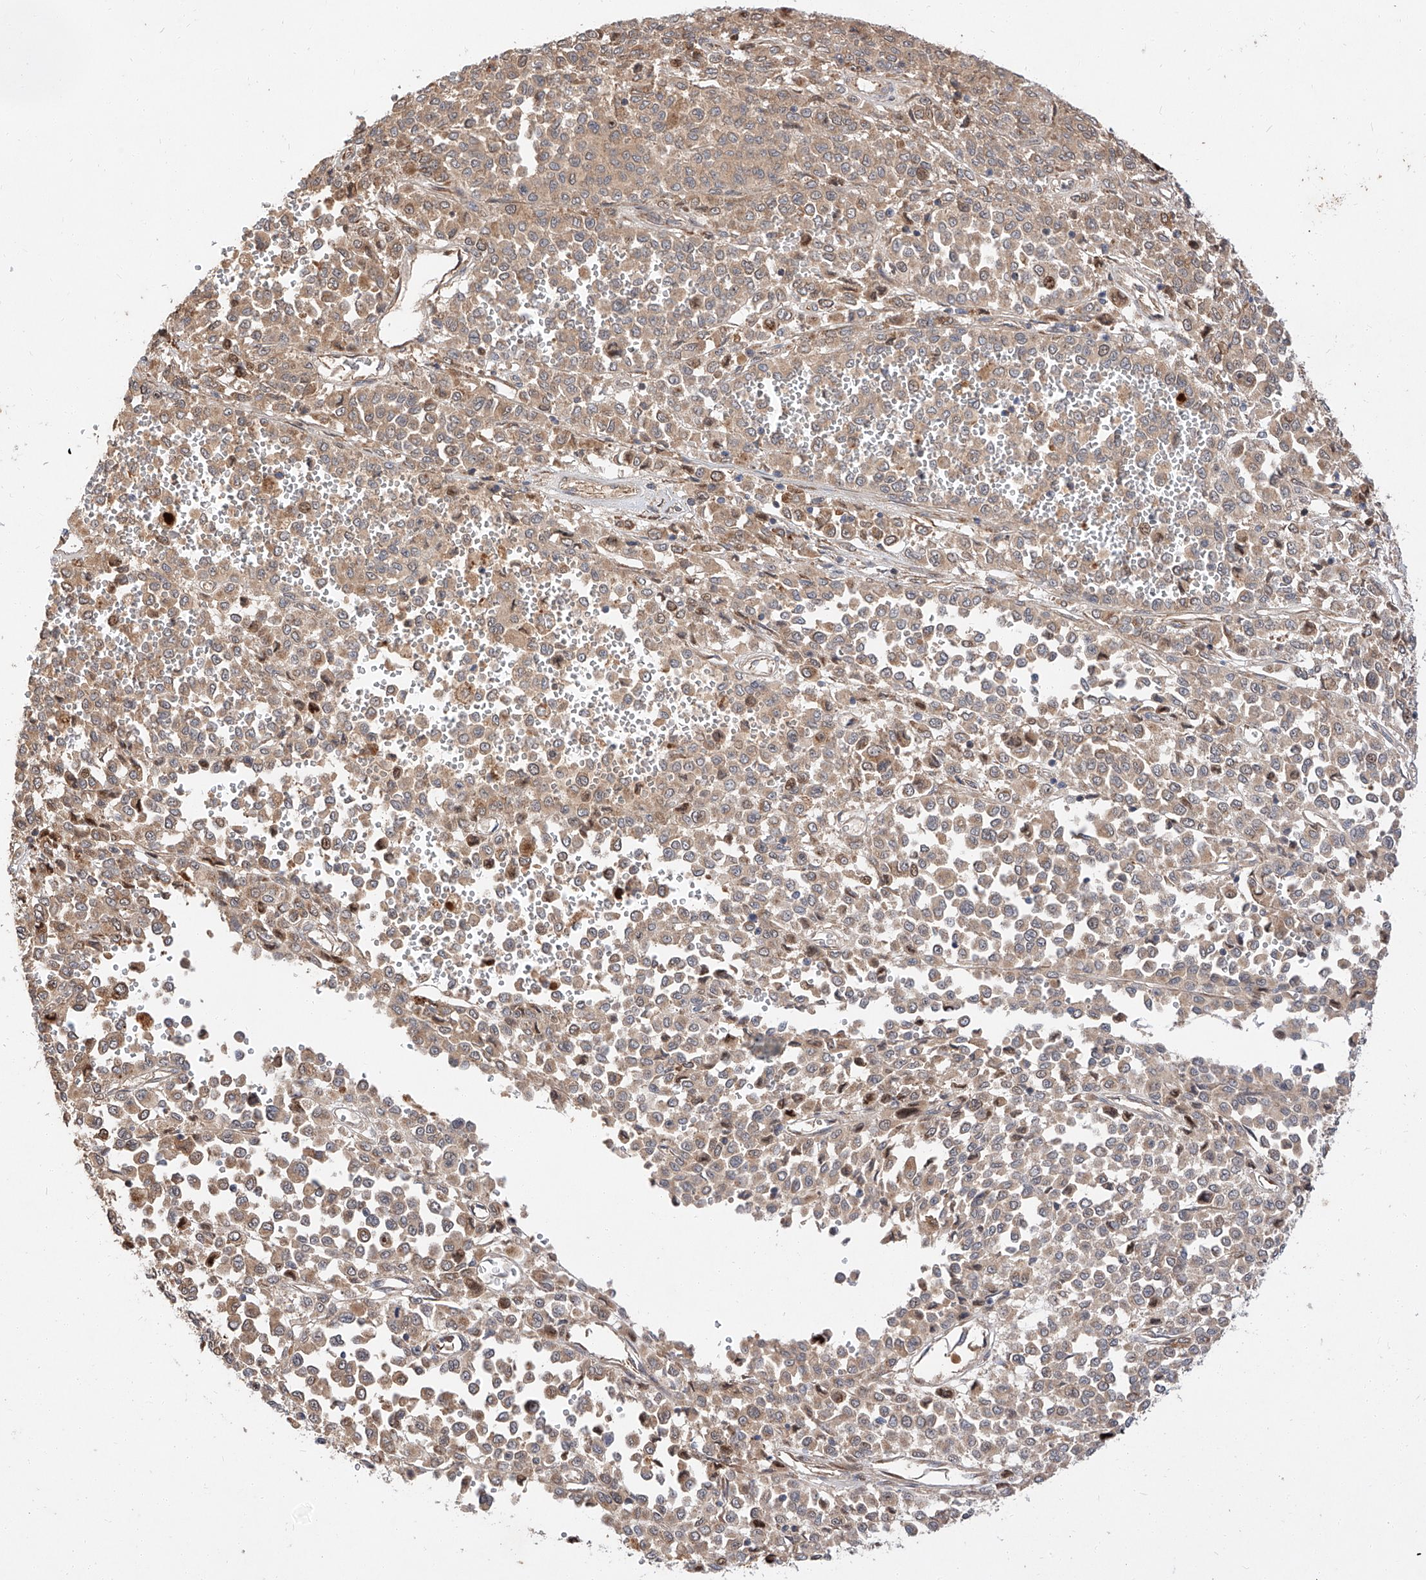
{"staining": {"intensity": "weak", "quantity": ">75%", "location": "cytoplasmic/membranous"}, "tissue": "melanoma", "cell_type": "Tumor cells", "image_type": "cancer", "snomed": [{"axis": "morphology", "description": "Malignant melanoma, Metastatic site"}, {"axis": "topography", "description": "Pancreas"}], "caption": "A photomicrograph of human malignant melanoma (metastatic site) stained for a protein demonstrates weak cytoplasmic/membranous brown staining in tumor cells.", "gene": "DIRAS3", "patient": {"sex": "female", "age": 30}}